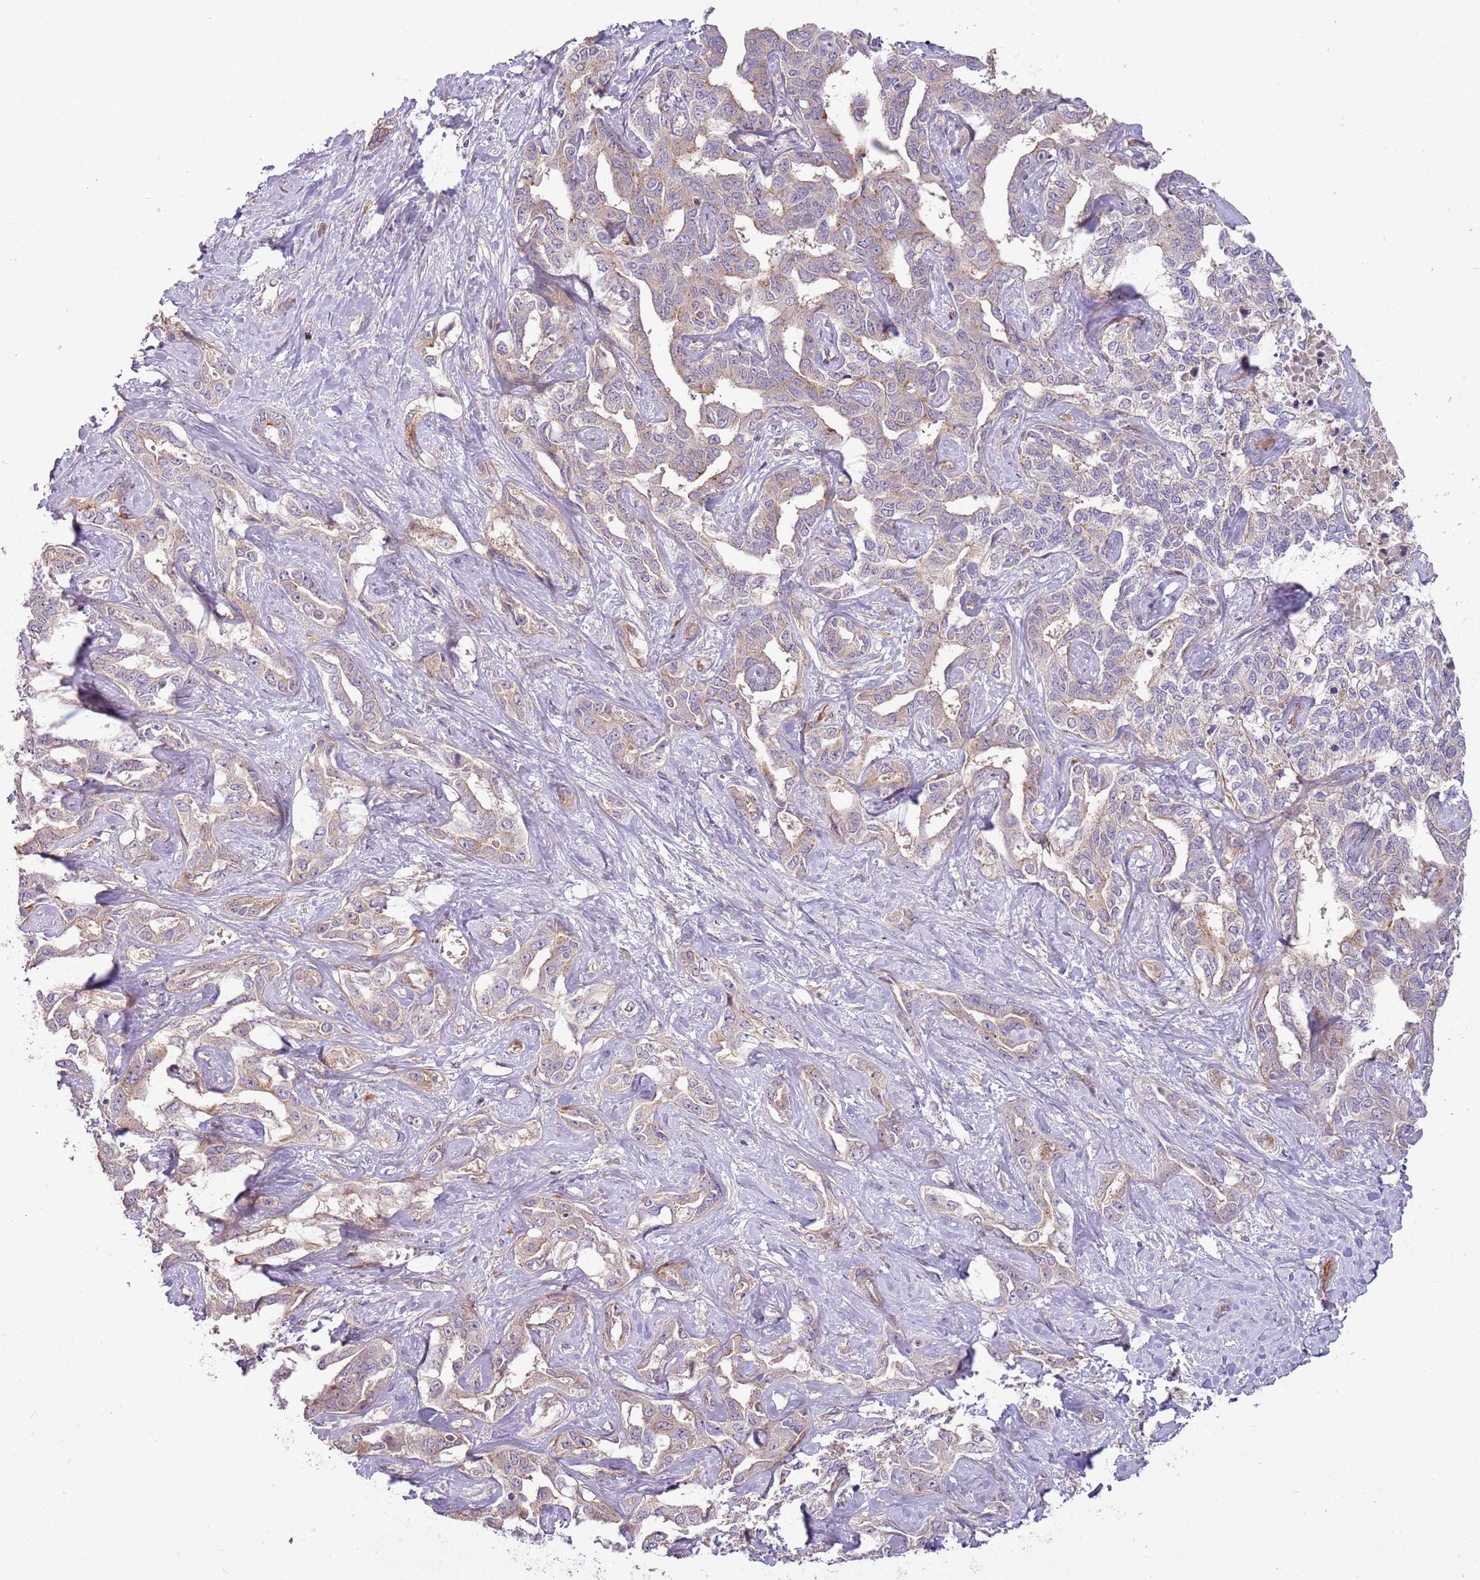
{"staining": {"intensity": "weak", "quantity": "25%-75%", "location": "cytoplasmic/membranous"}, "tissue": "liver cancer", "cell_type": "Tumor cells", "image_type": "cancer", "snomed": [{"axis": "morphology", "description": "Cholangiocarcinoma"}, {"axis": "topography", "description": "Liver"}], "caption": "Liver cholangiocarcinoma stained with DAB (3,3'-diaminobenzidine) immunohistochemistry demonstrates low levels of weak cytoplasmic/membranous positivity in about 25%-75% of tumor cells.", "gene": "RNF128", "patient": {"sex": "male", "age": 59}}